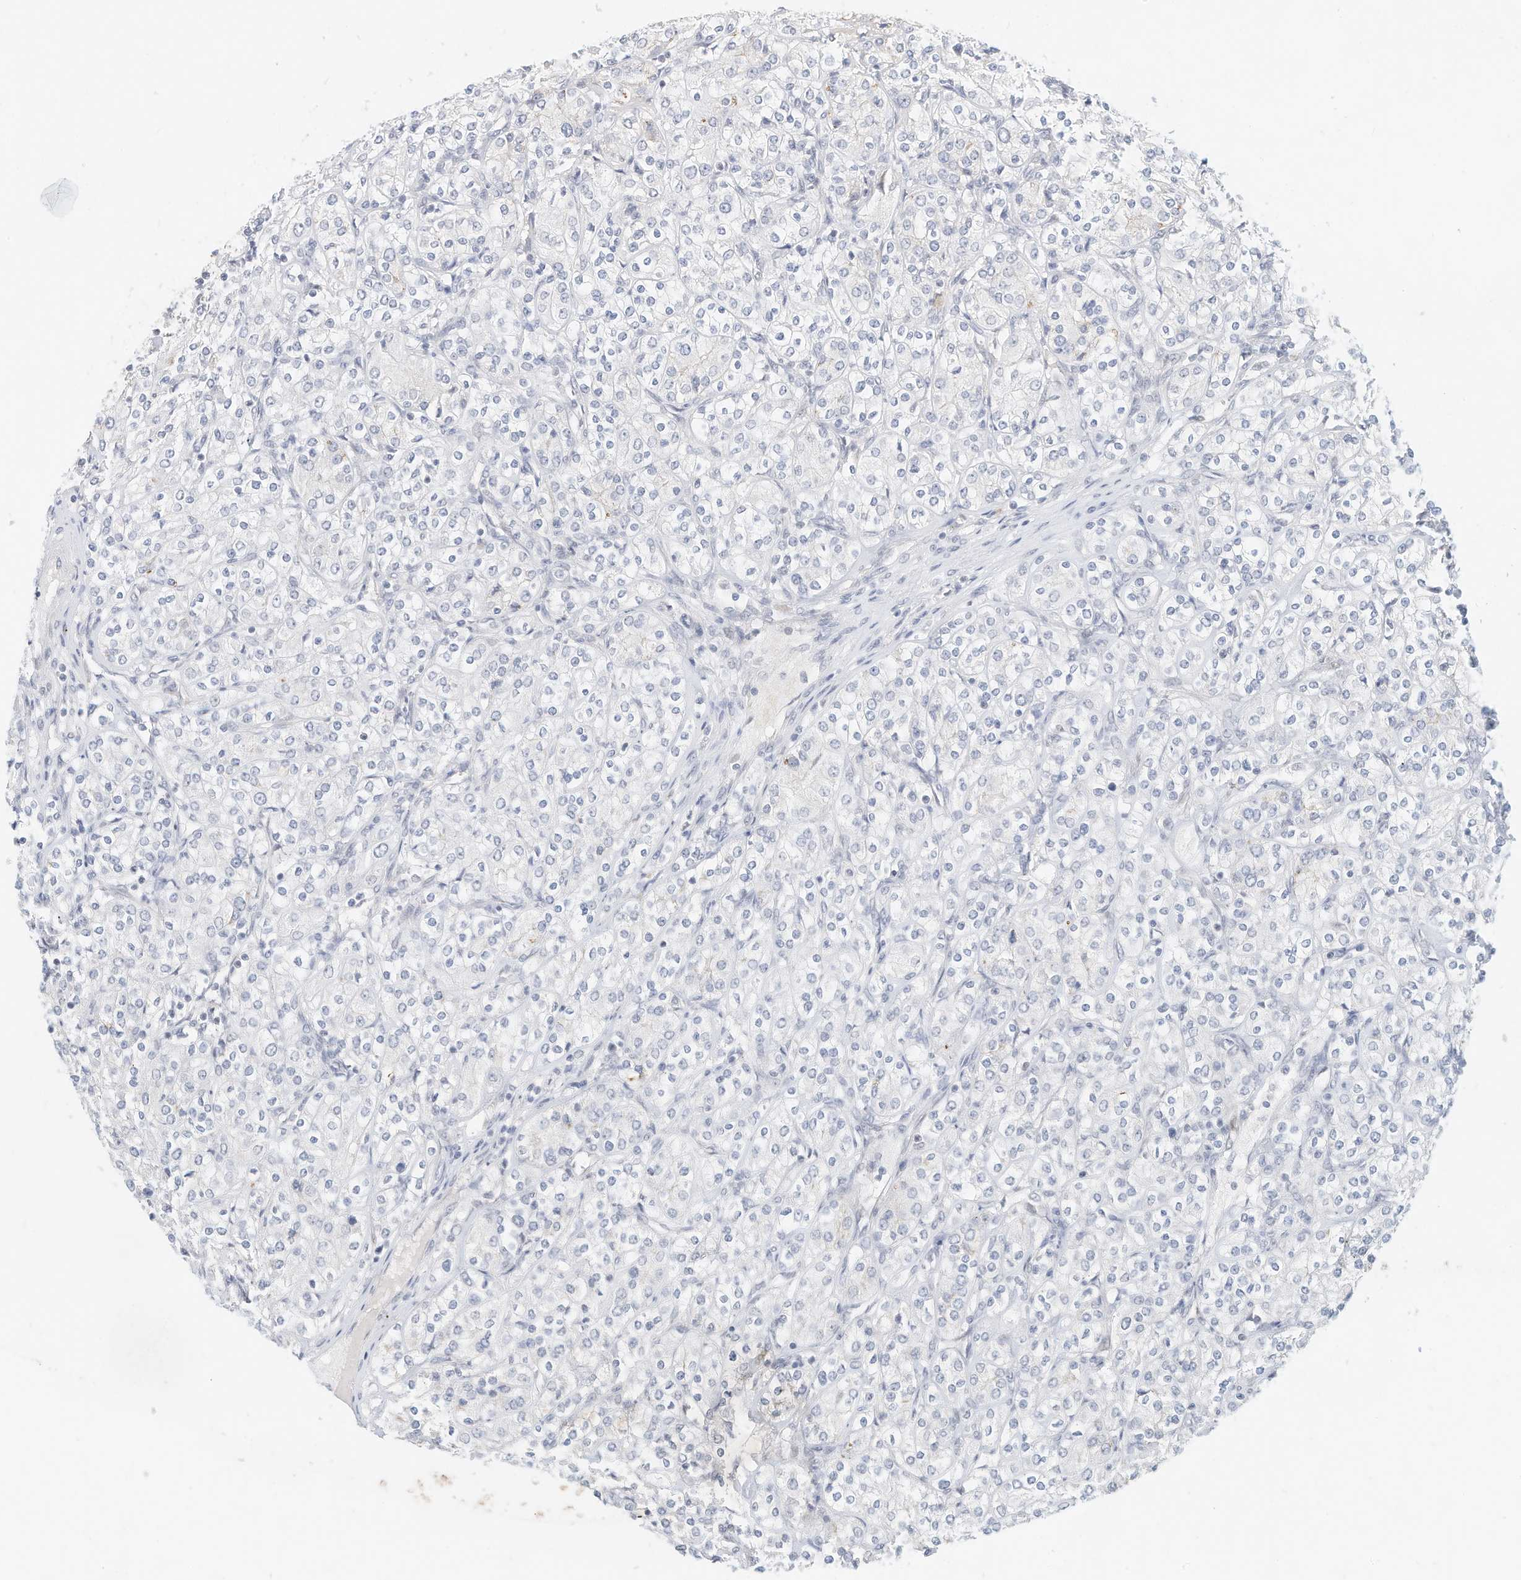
{"staining": {"intensity": "negative", "quantity": "none", "location": "none"}, "tissue": "renal cancer", "cell_type": "Tumor cells", "image_type": "cancer", "snomed": [{"axis": "morphology", "description": "Adenocarcinoma, NOS"}, {"axis": "topography", "description": "Kidney"}], "caption": "Immunohistochemical staining of adenocarcinoma (renal) demonstrates no significant expression in tumor cells.", "gene": "OGT", "patient": {"sex": "male", "age": 77}}